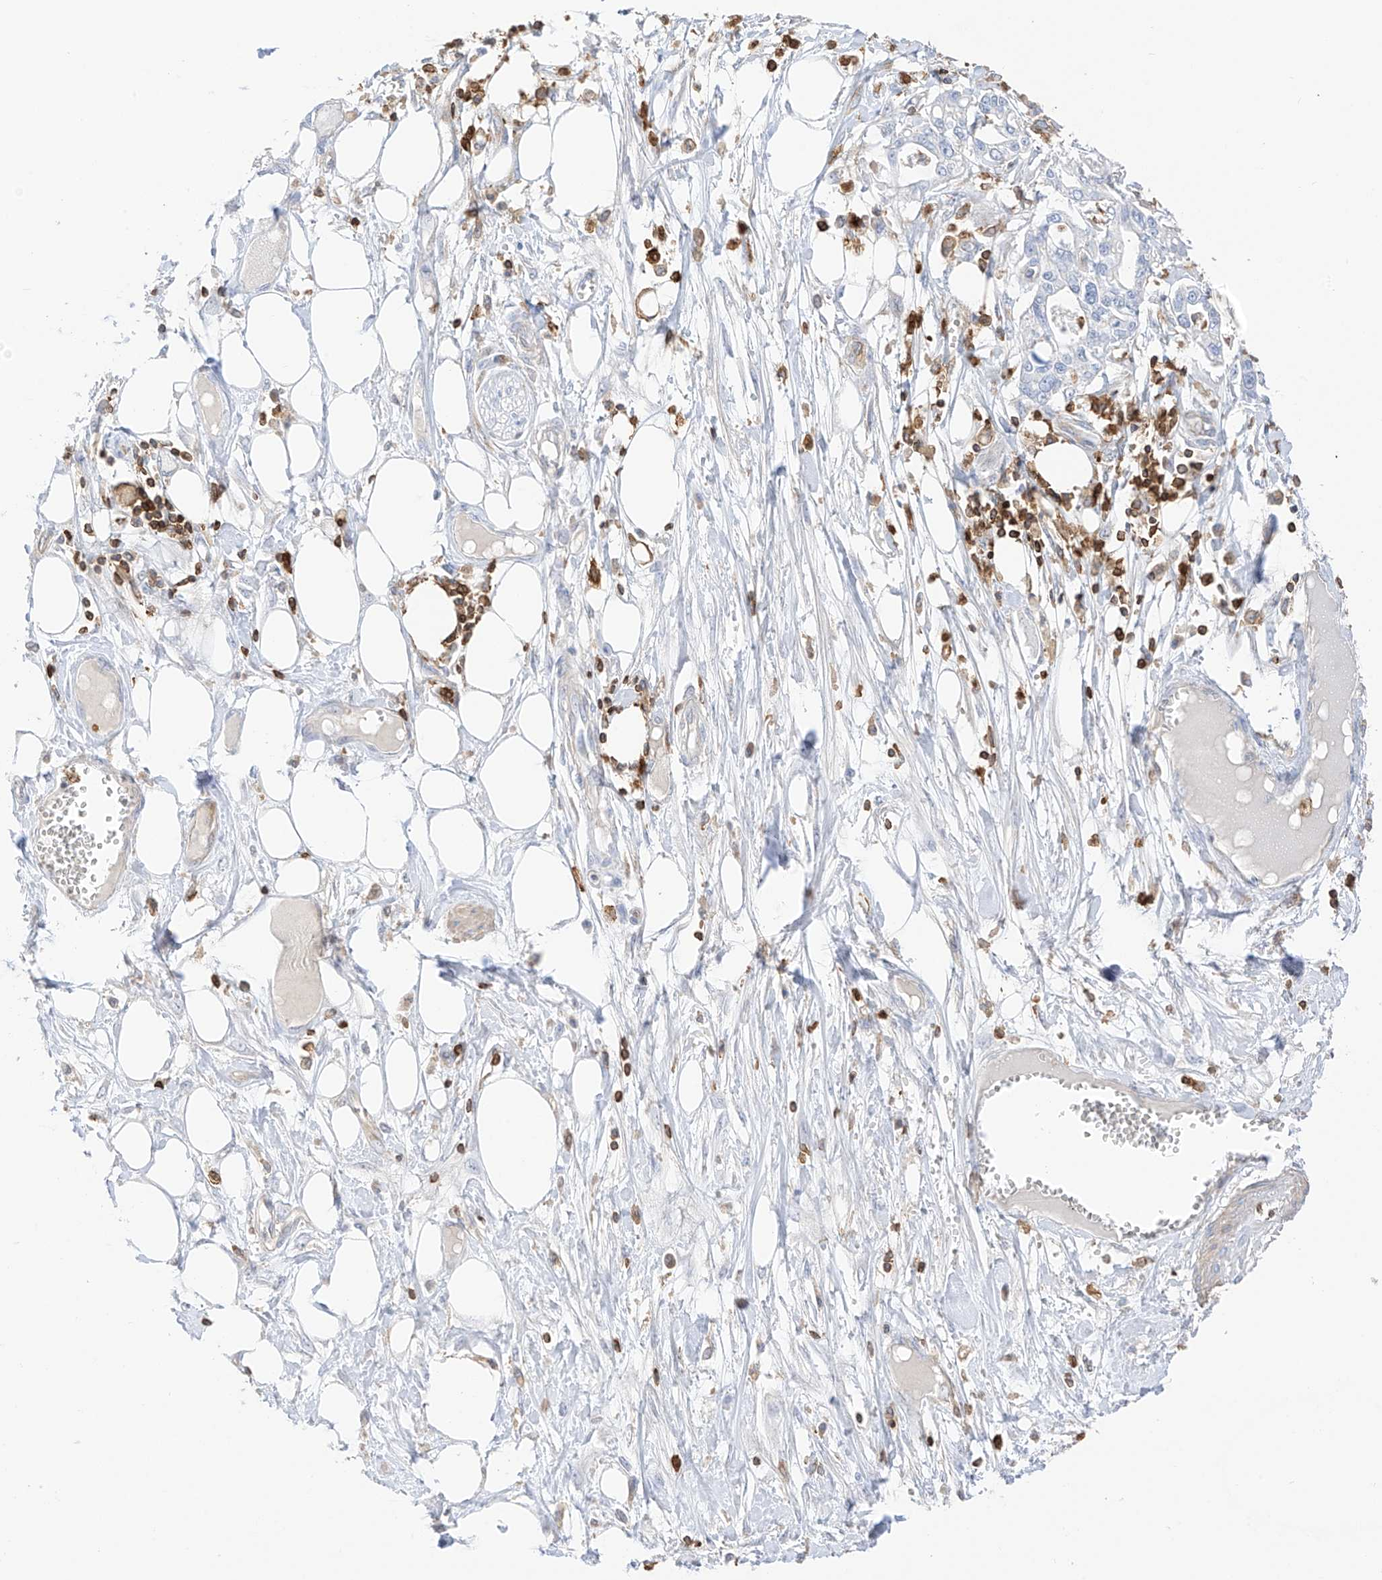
{"staining": {"intensity": "negative", "quantity": "none", "location": "none"}, "tissue": "pancreatic cancer", "cell_type": "Tumor cells", "image_type": "cancer", "snomed": [{"axis": "morphology", "description": "Adenocarcinoma, NOS"}, {"axis": "topography", "description": "Pancreas"}], "caption": "Immunohistochemistry (IHC) micrograph of pancreatic adenocarcinoma stained for a protein (brown), which exhibits no staining in tumor cells.", "gene": "ARHGAP25", "patient": {"sex": "male", "age": 68}}